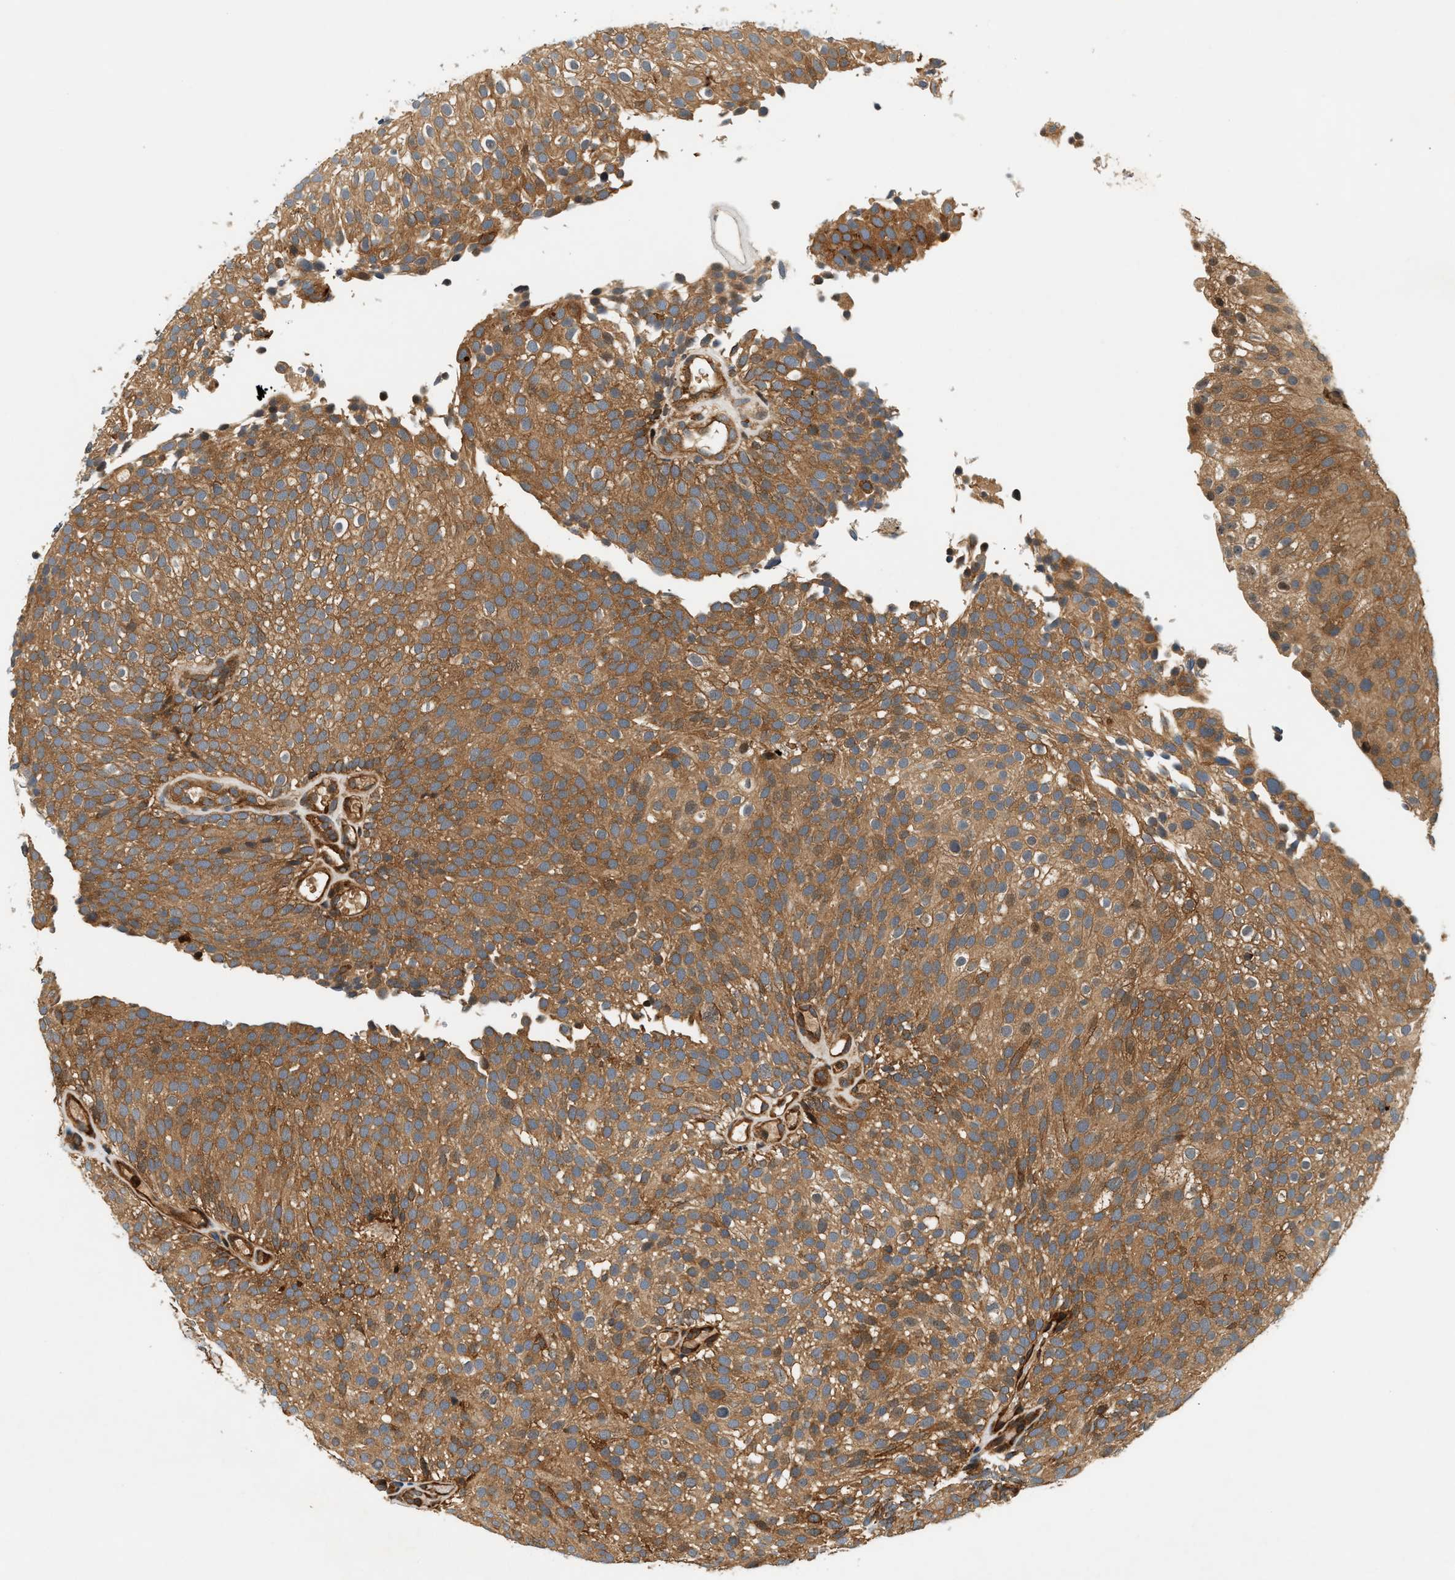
{"staining": {"intensity": "moderate", "quantity": ">75%", "location": "cytoplasmic/membranous"}, "tissue": "urothelial cancer", "cell_type": "Tumor cells", "image_type": "cancer", "snomed": [{"axis": "morphology", "description": "Urothelial carcinoma, Low grade"}, {"axis": "topography", "description": "Urinary bladder"}], "caption": "Tumor cells display medium levels of moderate cytoplasmic/membranous expression in approximately >75% of cells in low-grade urothelial carcinoma. The staining is performed using DAB (3,3'-diaminobenzidine) brown chromogen to label protein expression. The nuclei are counter-stained blue using hematoxylin.", "gene": "SAMD9", "patient": {"sex": "male", "age": 78}}